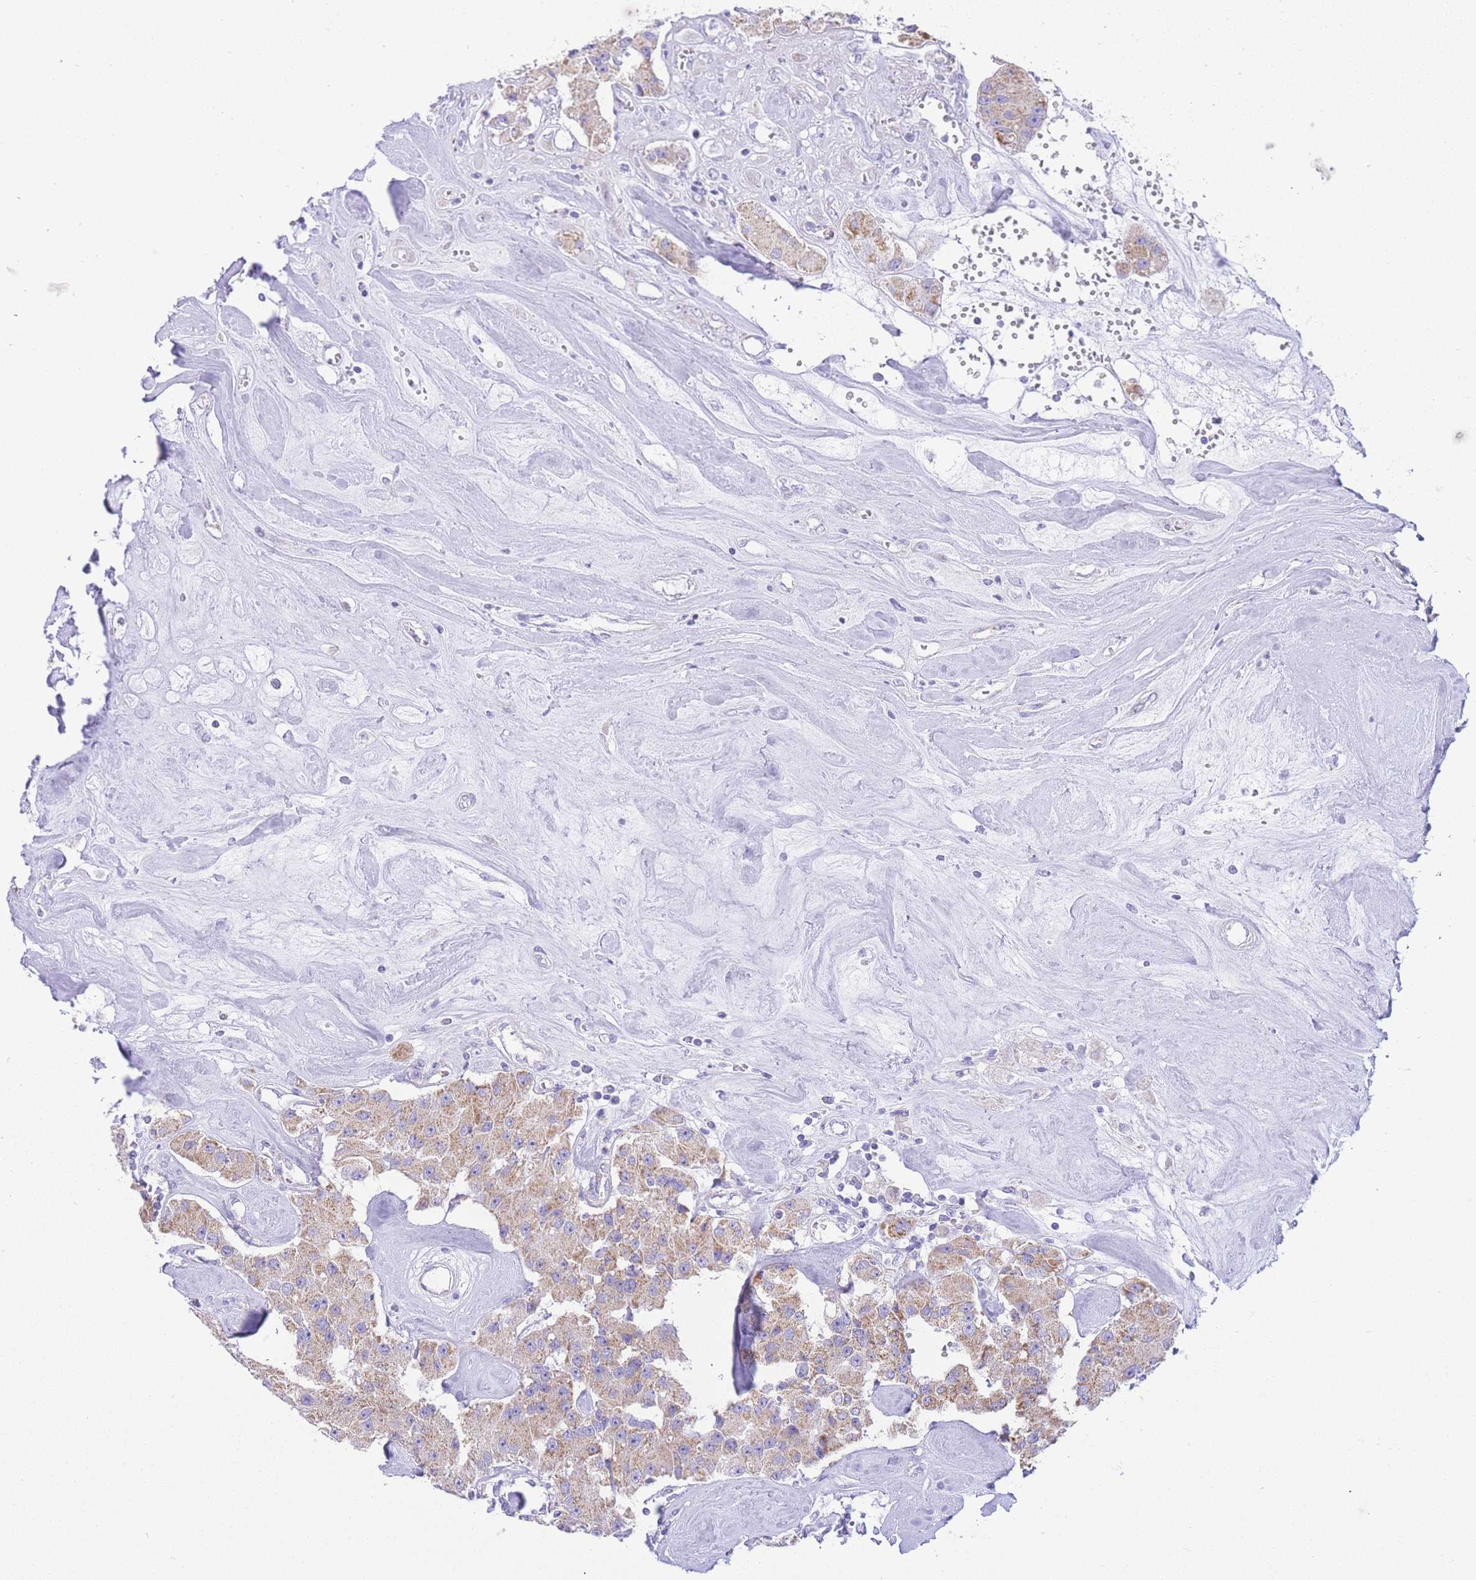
{"staining": {"intensity": "moderate", "quantity": "25%-75%", "location": "cytoplasmic/membranous"}, "tissue": "carcinoid", "cell_type": "Tumor cells", "image_type": "cancer", "snomed": [{"axis": "morphology", "description": "Carcinoid, malignant, NOS"}, {"axis": "topography", "description": "Pancreas"}], "caption": "The micrograph reveals immunohistochemical staining of malignant carcinoid. There is moderate cytoplasmic/membranous staining is appreciated in approximately 25%-75% of tumor cells.", "gene": "ACSM4", "patient": {"sex": "male", "age": 41}}